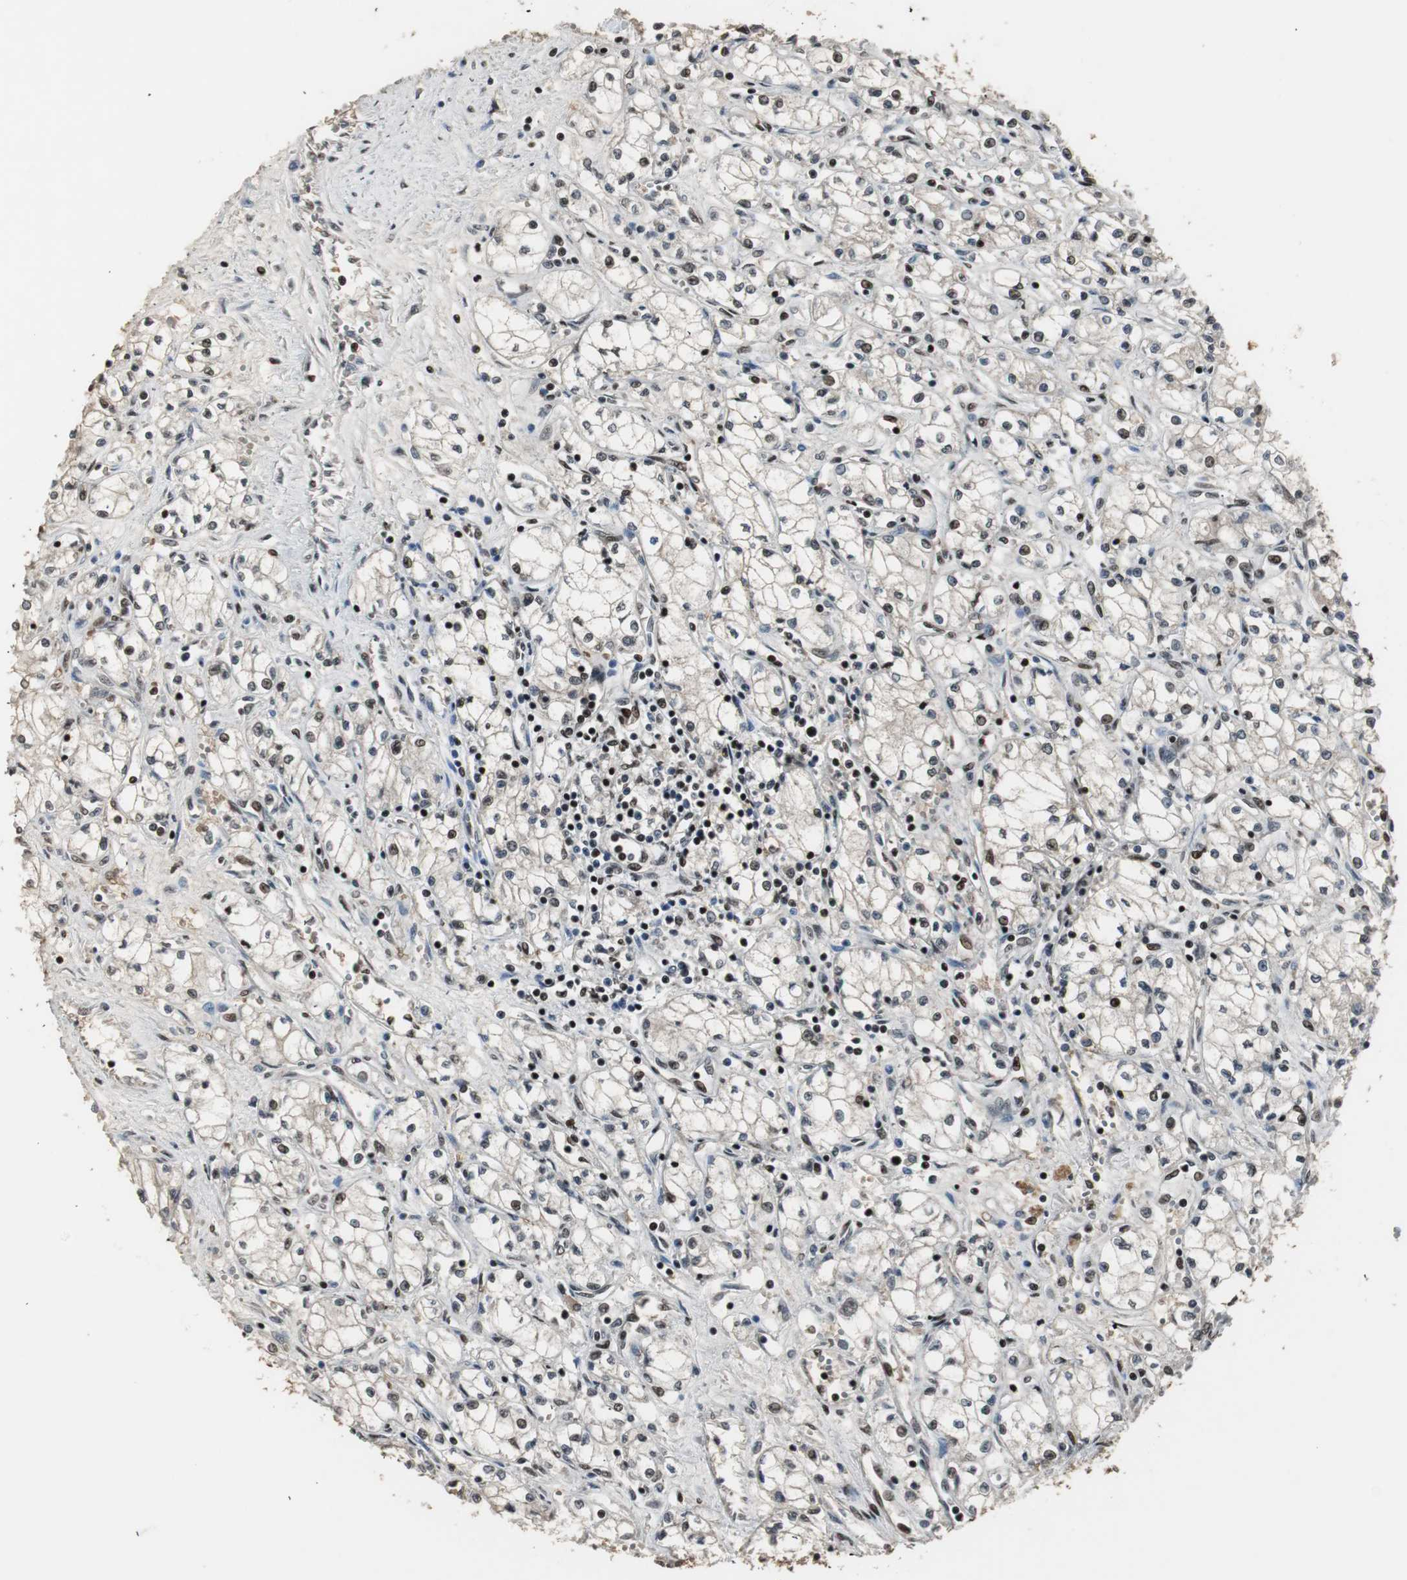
{"staining": {"intensity": "moderate", "quantity": ">75%", "location": "nuclear"}, "tissue": "renal cancer", "cell_type": "Tumor cells", "image_type": "cancer", "snomed": [{"axis": "morphology", "description": "Normal tissue, NOS"}, {"axis": "morphology", "description": "Adenocarcinoma, NOS"}, {"axis": "topography", "description": "Kidney"}], "caption": "Immunohistochemistry (IHC) staining of renal cancer (adenocarcinoma), which displays medium levels of moderate nuclear staining in approximately >75% of tumor cells indicating moderate nuclear protein expression. The staining was performed using DAB (brown) for protein detection and nuclei were counterstained in hematoxylin (blue).", "gene": "TAF5", "patient": {"sex": "male", "age": 59}}